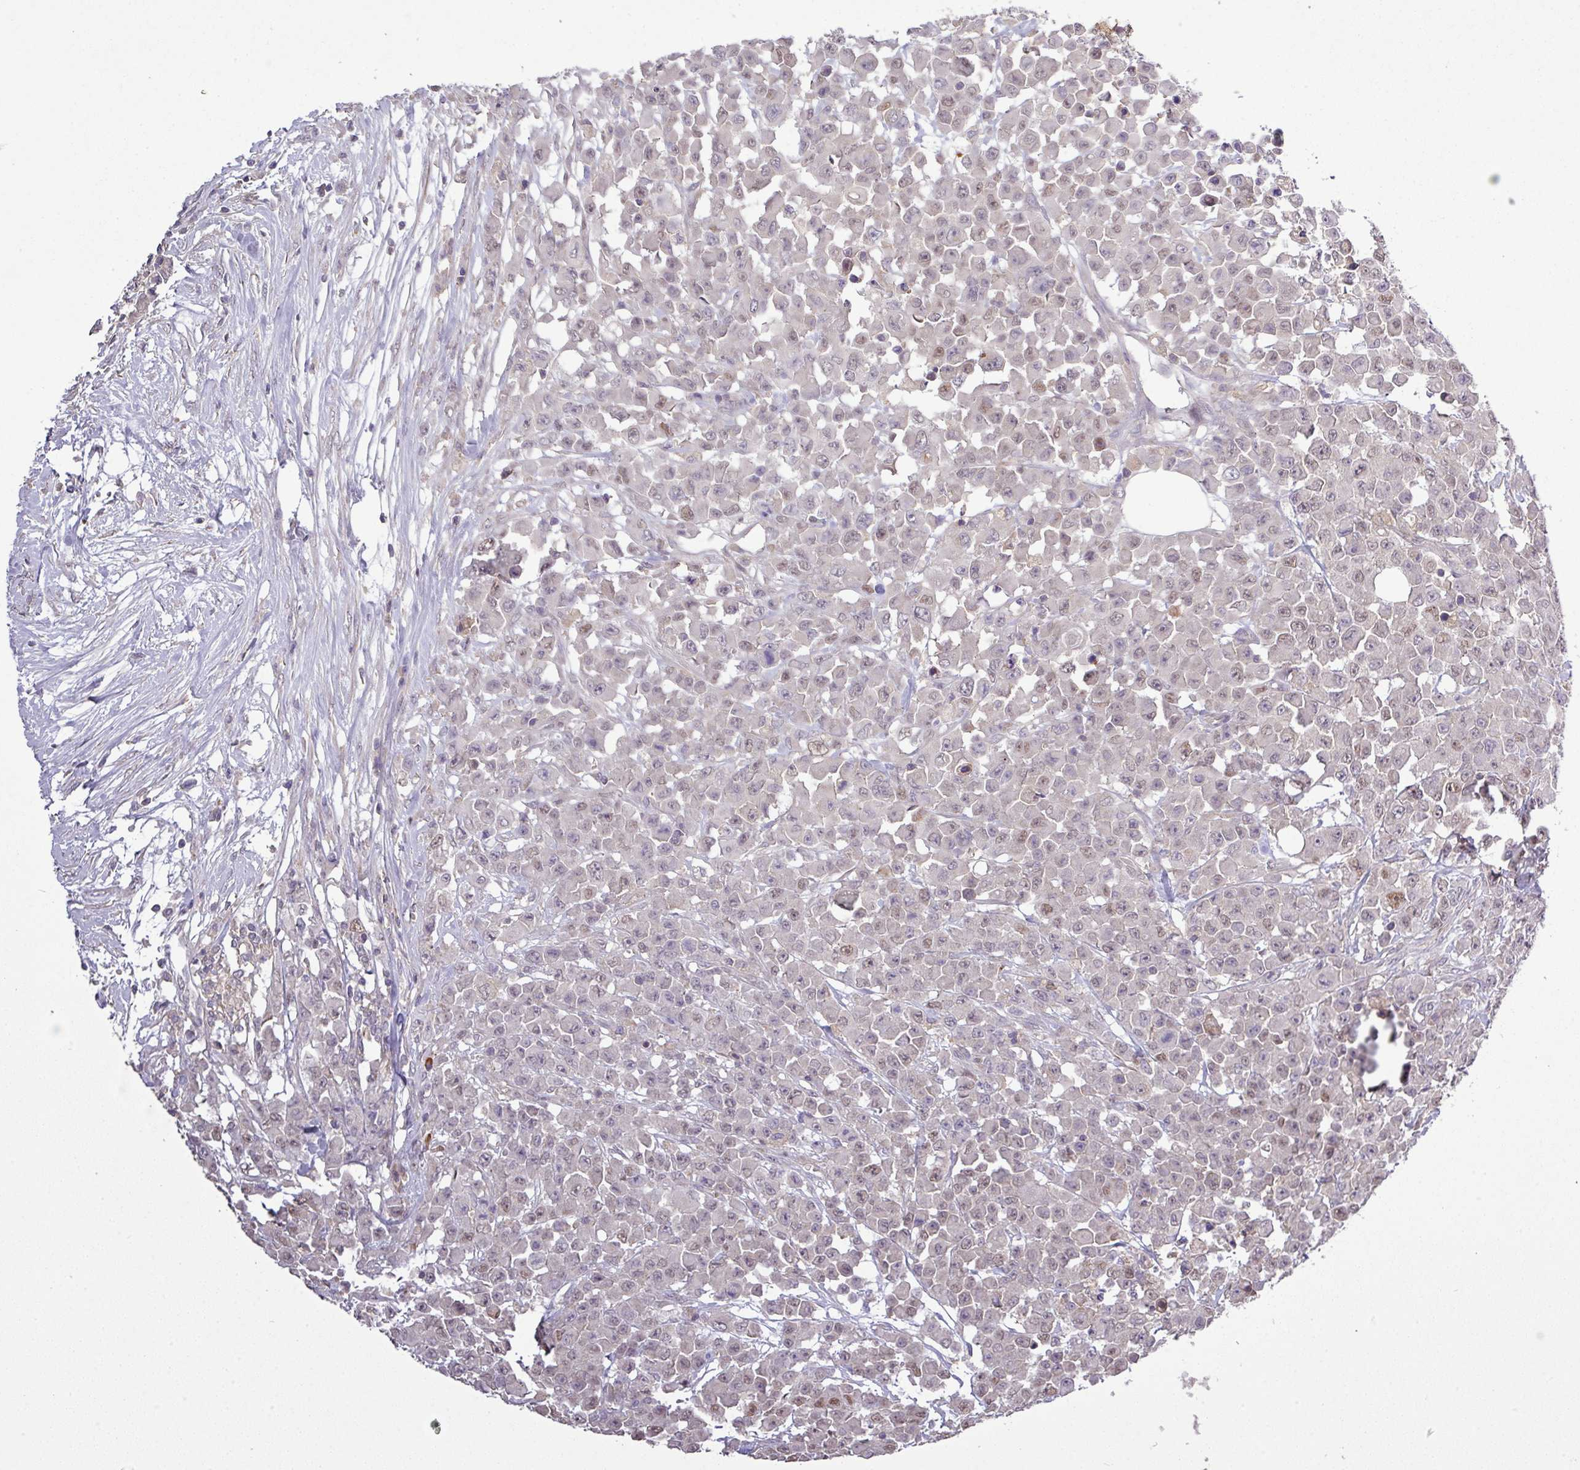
{"staining": {"intensity": "moderate", "quantity": "<25%", "location": "nuclear"}, "tissue": "colorectal cancer", "cell_type": "Tumor cells", "image_type": "cancer", "snomed": [{"axis": "morphology", "description": "Adenocarcinoma, NOS"}, {"axis": "topography", "description": "Colon"}], "caption": "A high-resolution image shows immunohistochemistry staining of colorectal adenocarcinoma, which demonstrates moderate nuclear staining in about <25% of tumor cells.", "gene": "TPRA1", "patient": {"sex": "male", "age": 51}}